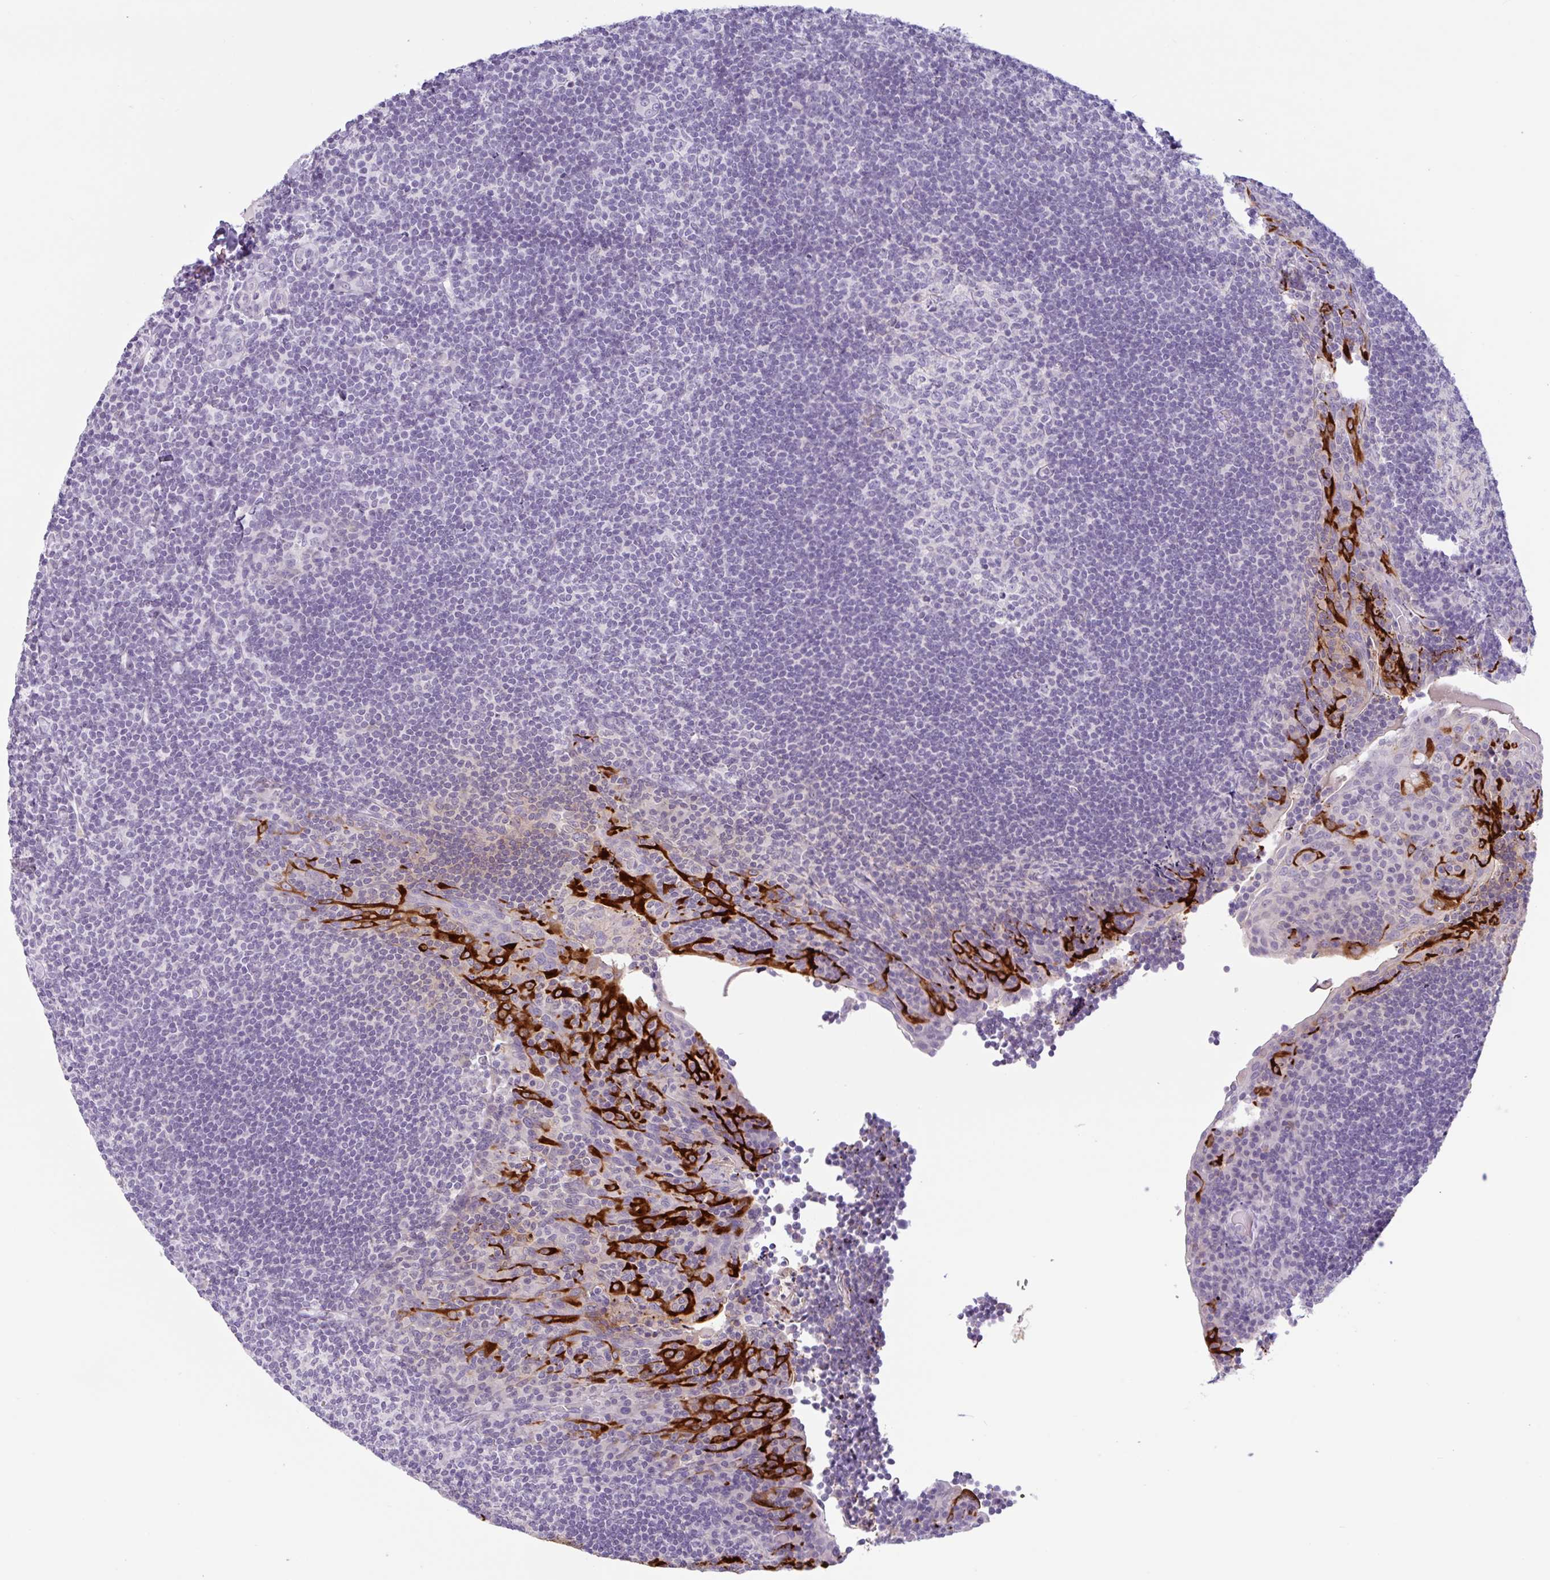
{"staining": {"intensity": "negative", "quantity": "none", "location": "none"}, "tissue": "tonsil", "cell_type": "Germinal center cells", "image_type": "normal", "snomed": [{"axis": "morphology", "description": "Normal tissue, NOS"}, {"axis": "topography", "description": "Tonsil"}], "caption": "Immunohistochemistry (IHC) photomicrograph of benign tonsil: tonsil stained with DAB (3,3'-diaminobenzidine) shows no significant protein staining in germinal center cells. (DAB (3,3'-diaminobenzidine) IHC visualized using brightfield microscopy, high magnification).", "gene": "CTSE", "patient": {"sex": "male", "age": 17}}